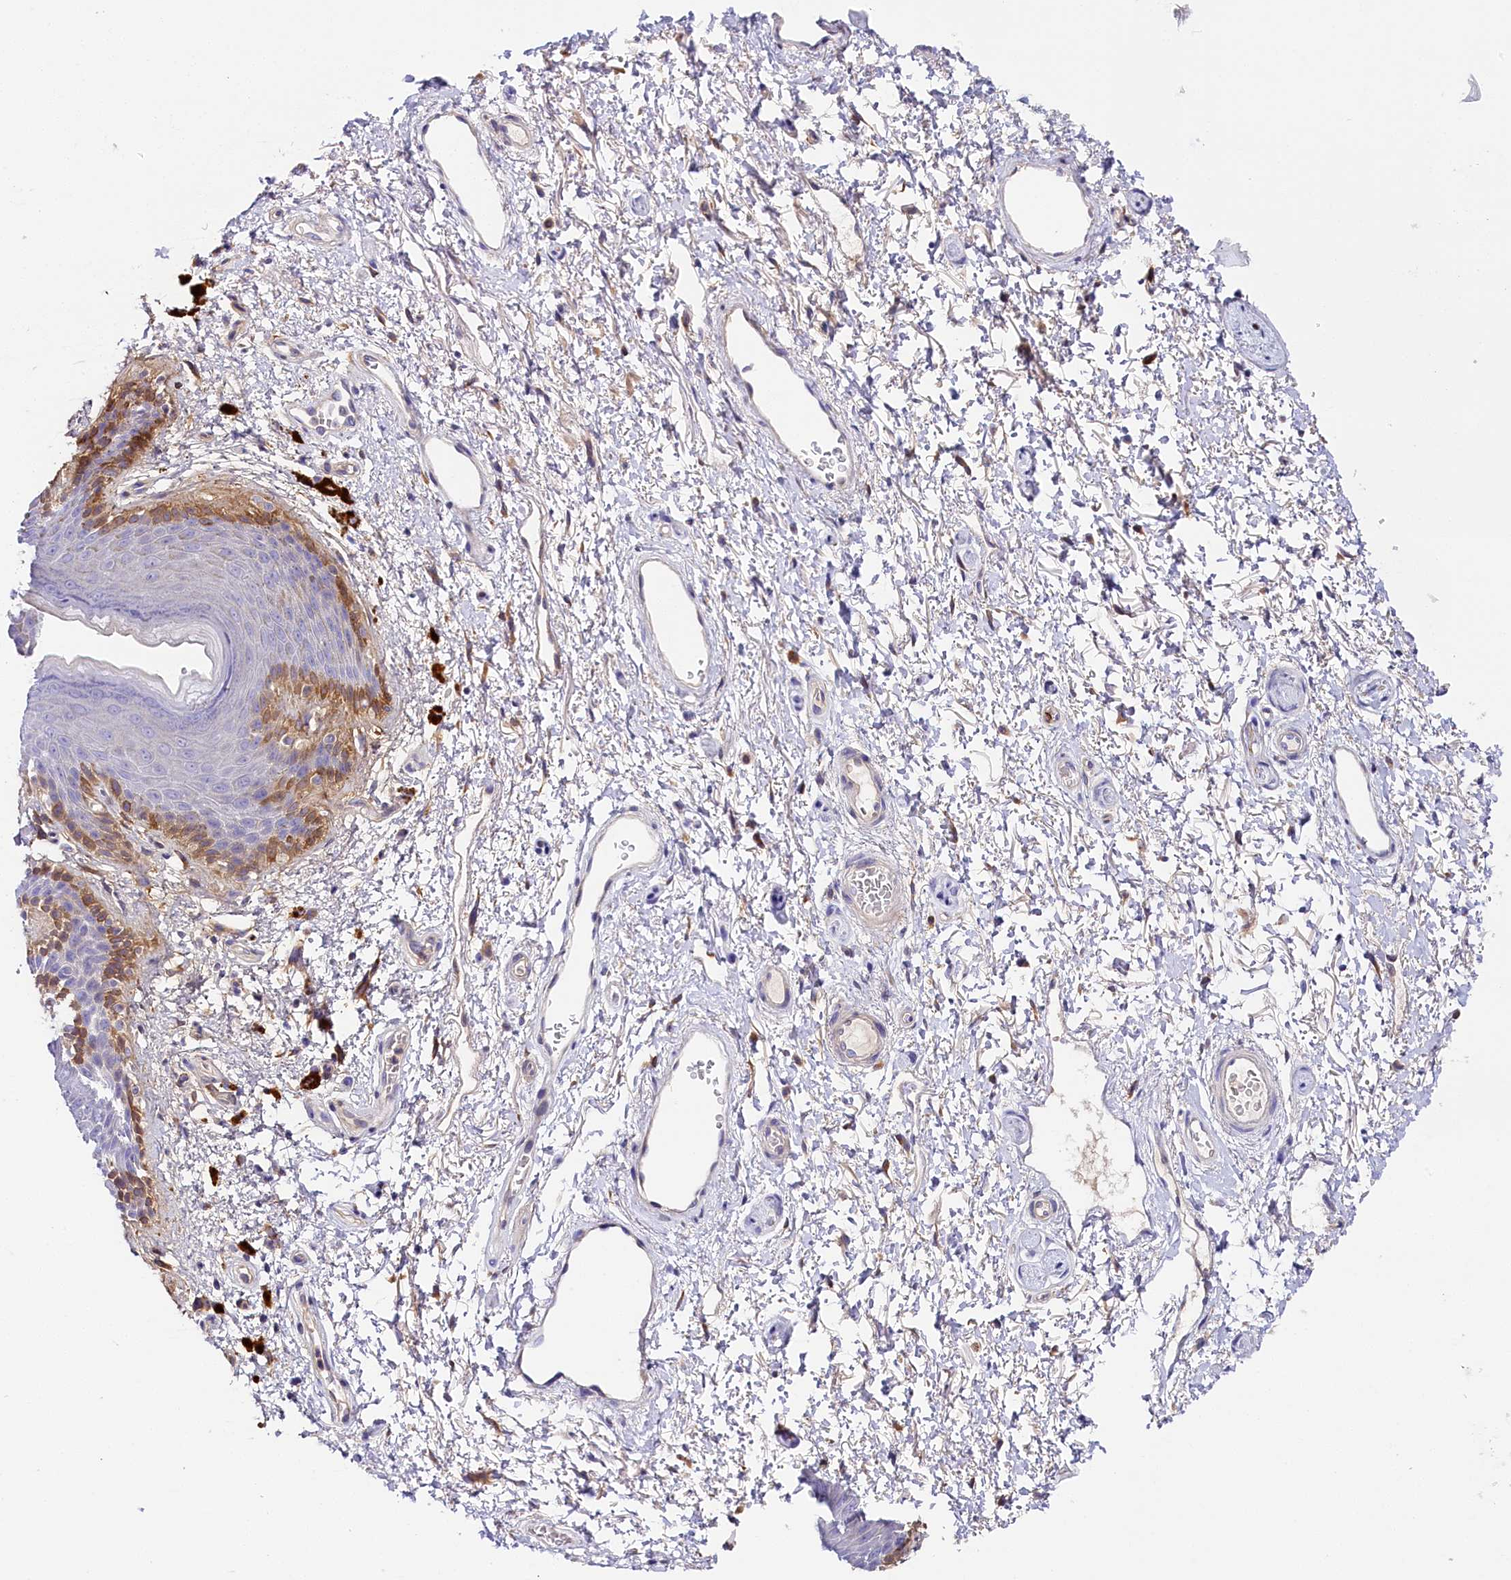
{"staining": {"intensity": "moderate", "quantity": "<25%", "location": "cytoplasmic/membranous"}, "tissue": "skin", "cell_type": "Epidermal cells", "image_type": "normal", "snomed": [{"axis": "morphology", "description": "Normal tissue, NOS"}, {"axis": "topography", "description": "Anal"}], "caption": "Immunohistochemical staining of unremarkable human skin displays low levels of moderate cytoplasmic/membranous expression in approximately <25% of epidermal cells.", "gene": "KATNB1", "patient": {"sex": "female", "age": 46}}